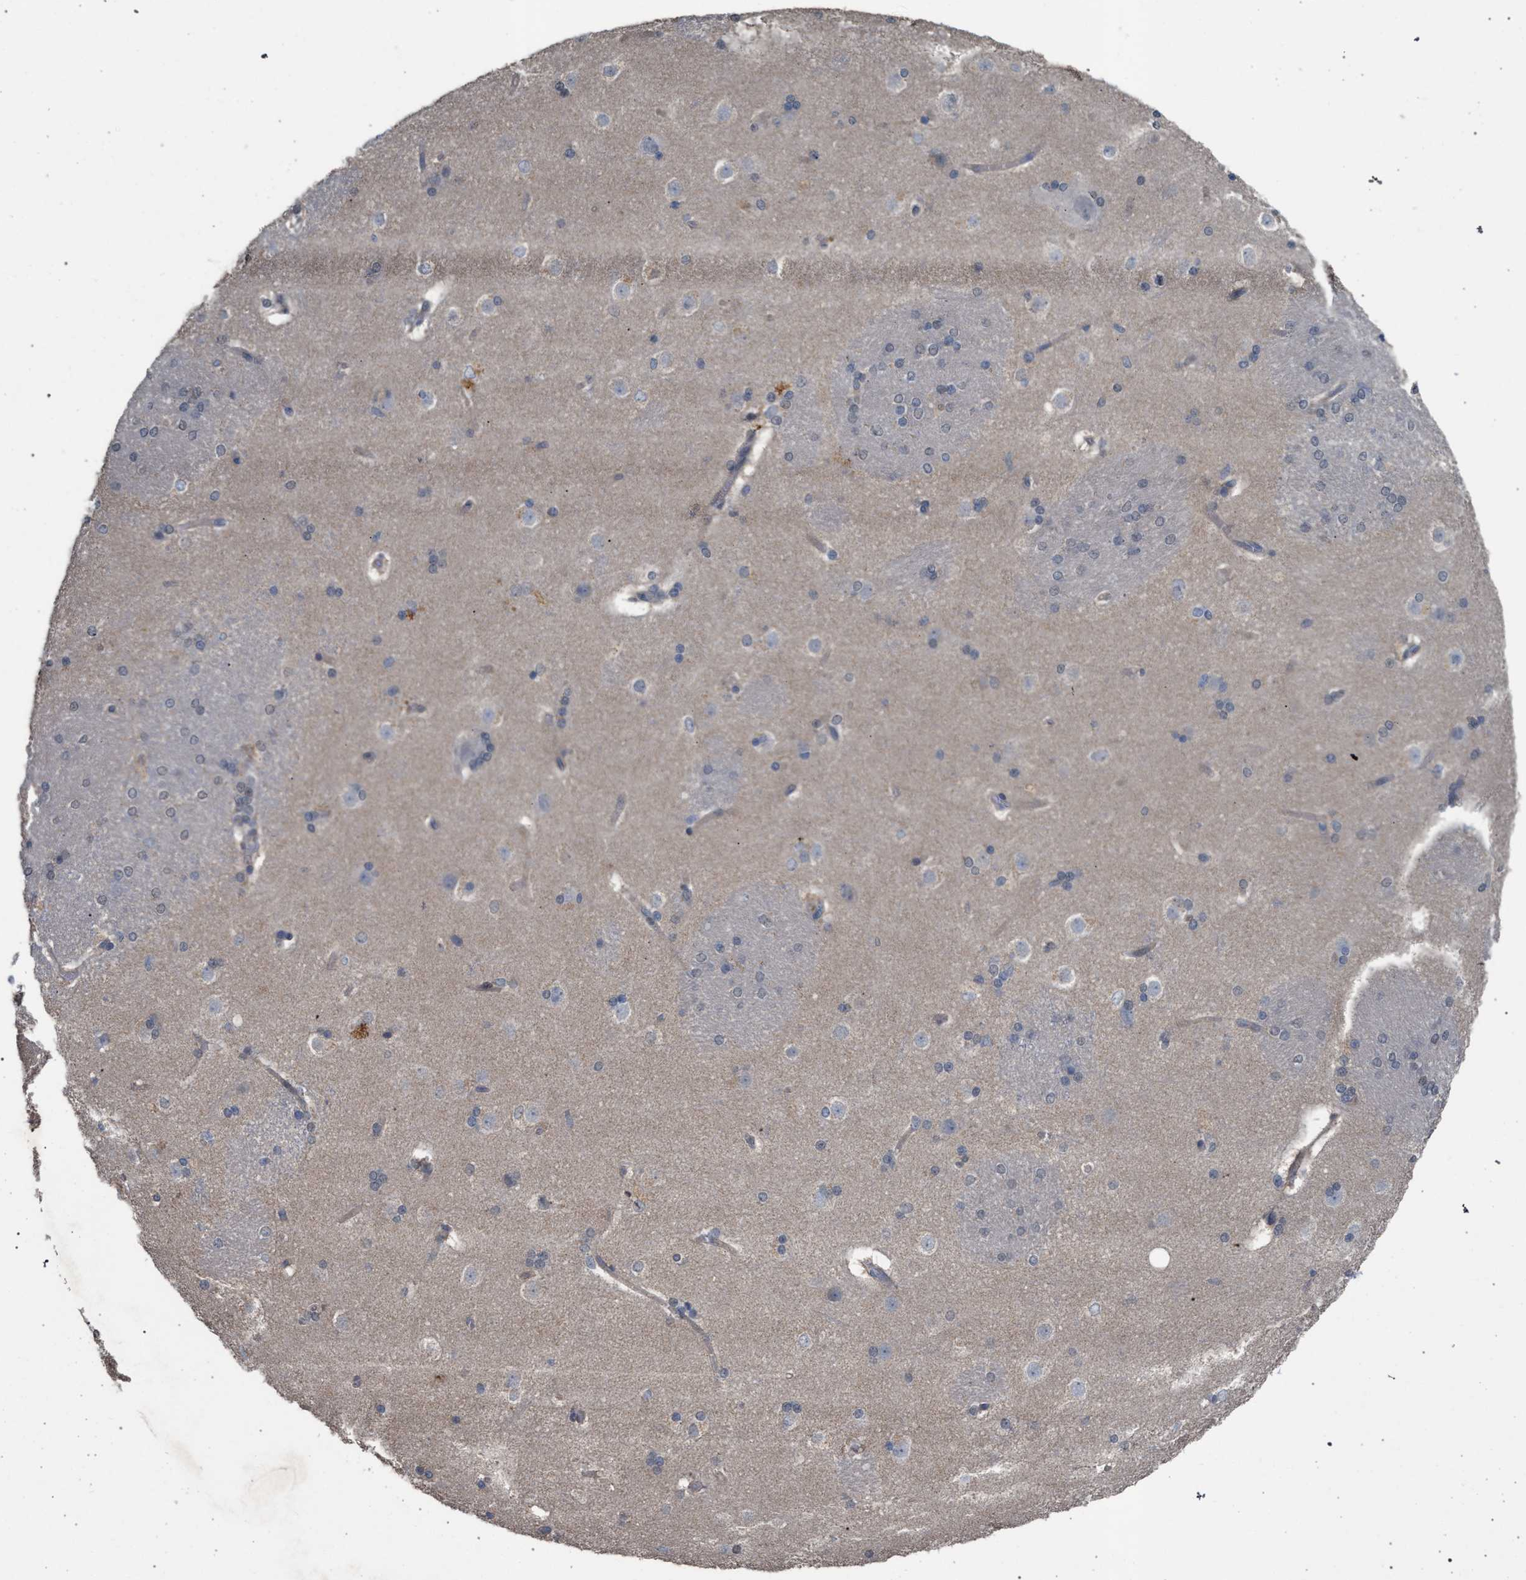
{"staining": {"intensity": "weak", "quantity": "<25%", "location": "cytoplasmic/membranous"}, "tissue": "caudate", "cell_type": "Glial cells", "image_type": "normal", "snomed": [{"axis": "morphology", "description": "Normal tissue, NOS"}, {"axis": "topography", "description": "Lateral ventricle wall"}], "caption": "Immunohistochemistry (IHC) photomicrograph of benign human caudate stained for a protein (brown), which reveals no staining in glial cells.", "gene": "TECPR1", "patient": {"sex": "female", "age": 19}}